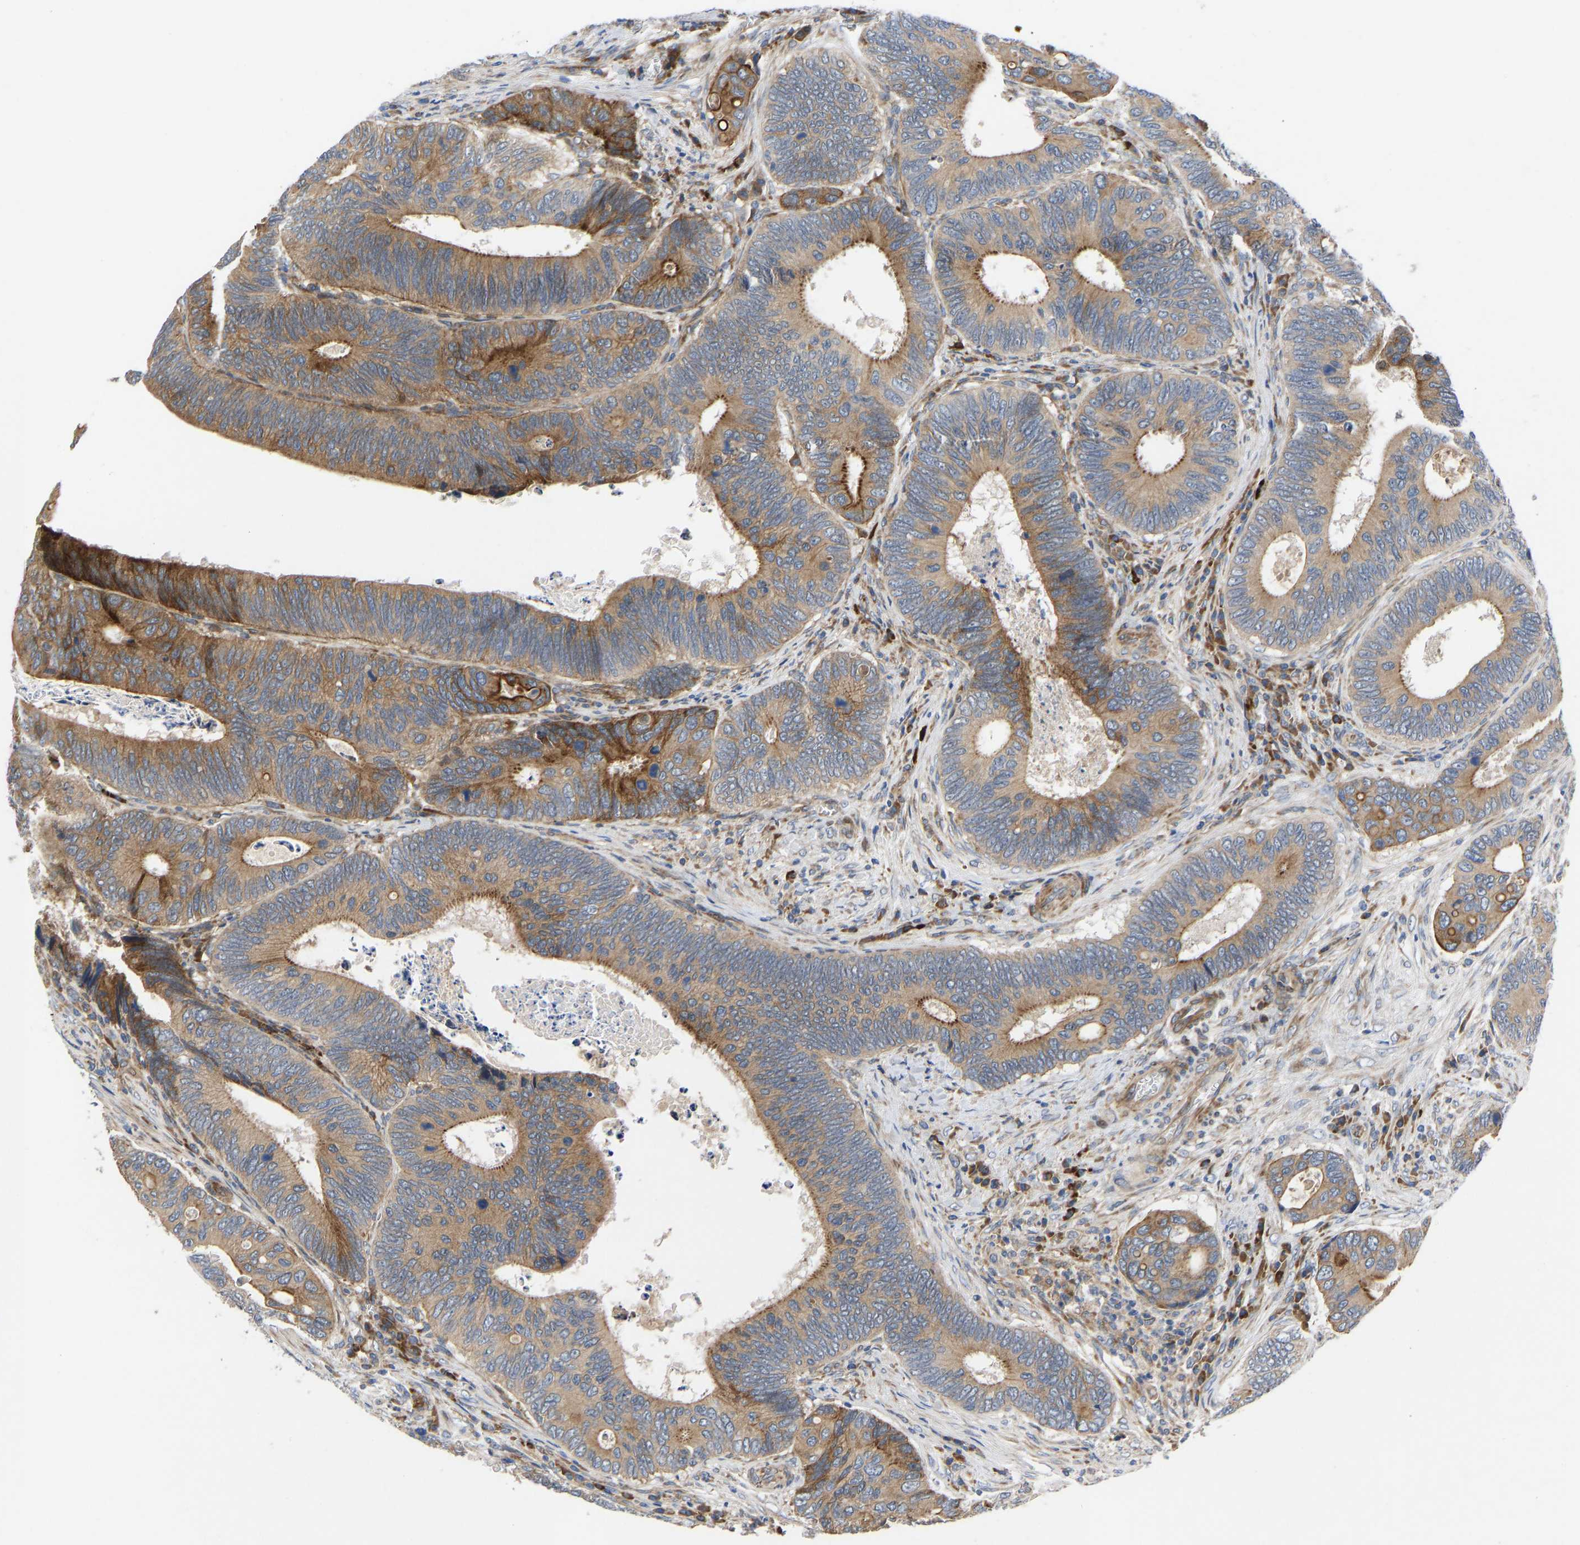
{"staining": {"intensity": "moderate", "quantity": ">75%", "location": "cytoplasmic/membranous"}, "tissue": "colorectal cancer", "cell_type": "Tumor cells", "image_type": "cancer", "snomed": [{"axis": "morphology", "description": "Inflammation, NOS"}, {"axis": "morphology", "description": "Adenocarcinoma, NOS"}, {"axis": "topography", "description": "Colon"}], "caption": "Immunohistochemical staining of colorectal cancer demonstrates medium levels of moderate cytoplasmic/membranous expression in about >75% of tumor cells.", "gene": "TMEM38B", "patient": {"sex": "male", "age": 72}}